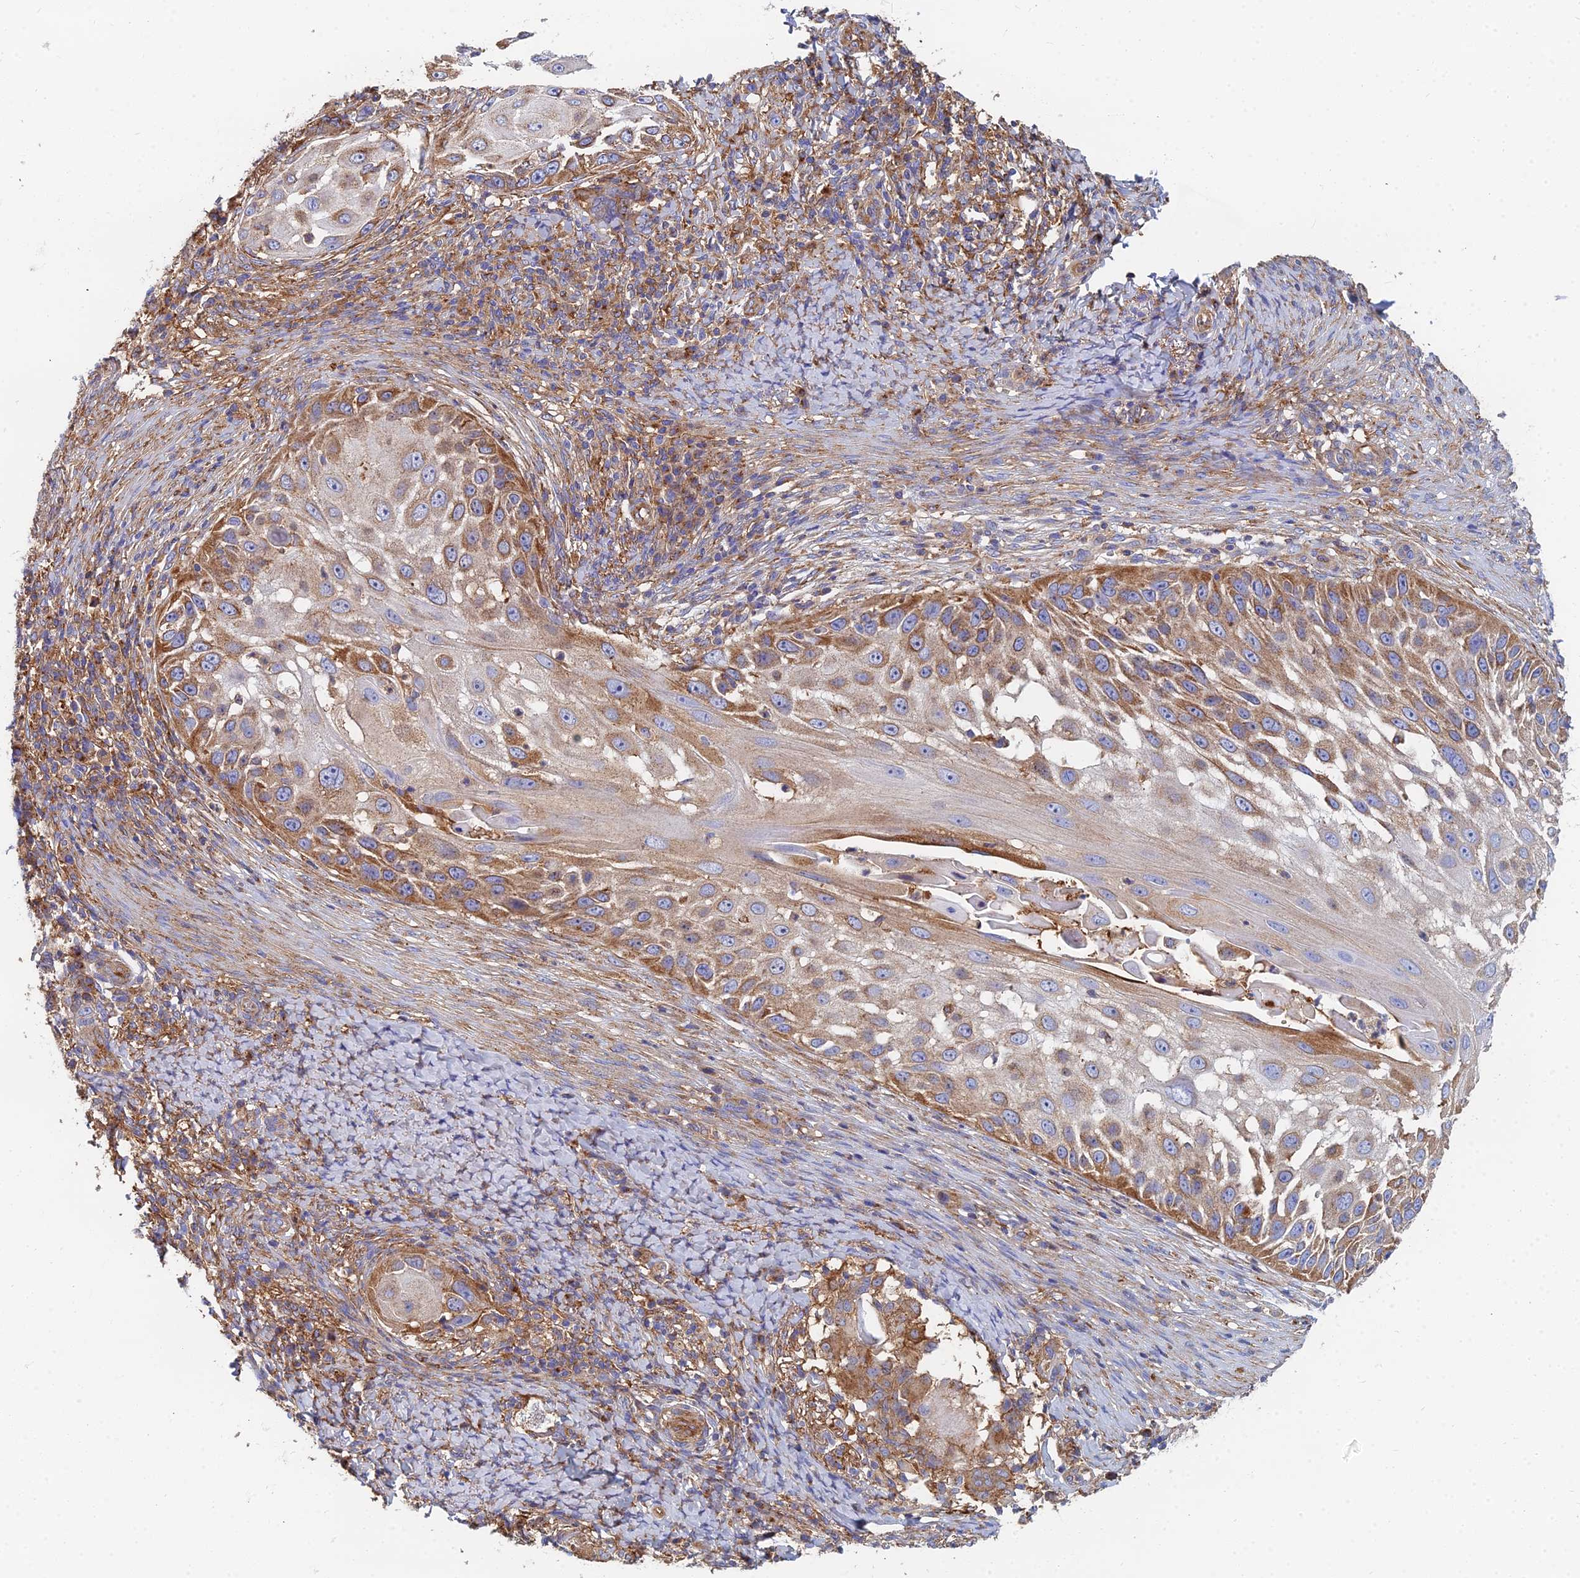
{"staining": {"intensity": "moderate", "quantity": ">75%", "location": "cytoplasmic/membranous"}, "tissue": "skin cancer", "cell_type": "Tumor cells", "image_type": "cancer", "snomed": [{"axis": "morphology", "description": "Squamous cell carcinoma, NOS"}, {"axis": "topography", "description": "Skin"}], "caption": "High-power microscopy captured an immunohistochemistry micrograph of skin squamous cell carcinoma, revealing moderate cytoplasmic/membranous expression in about >75% of tumor cells.", "gene": "GPR42", "patient": {"sex": "female", "age": 44}}